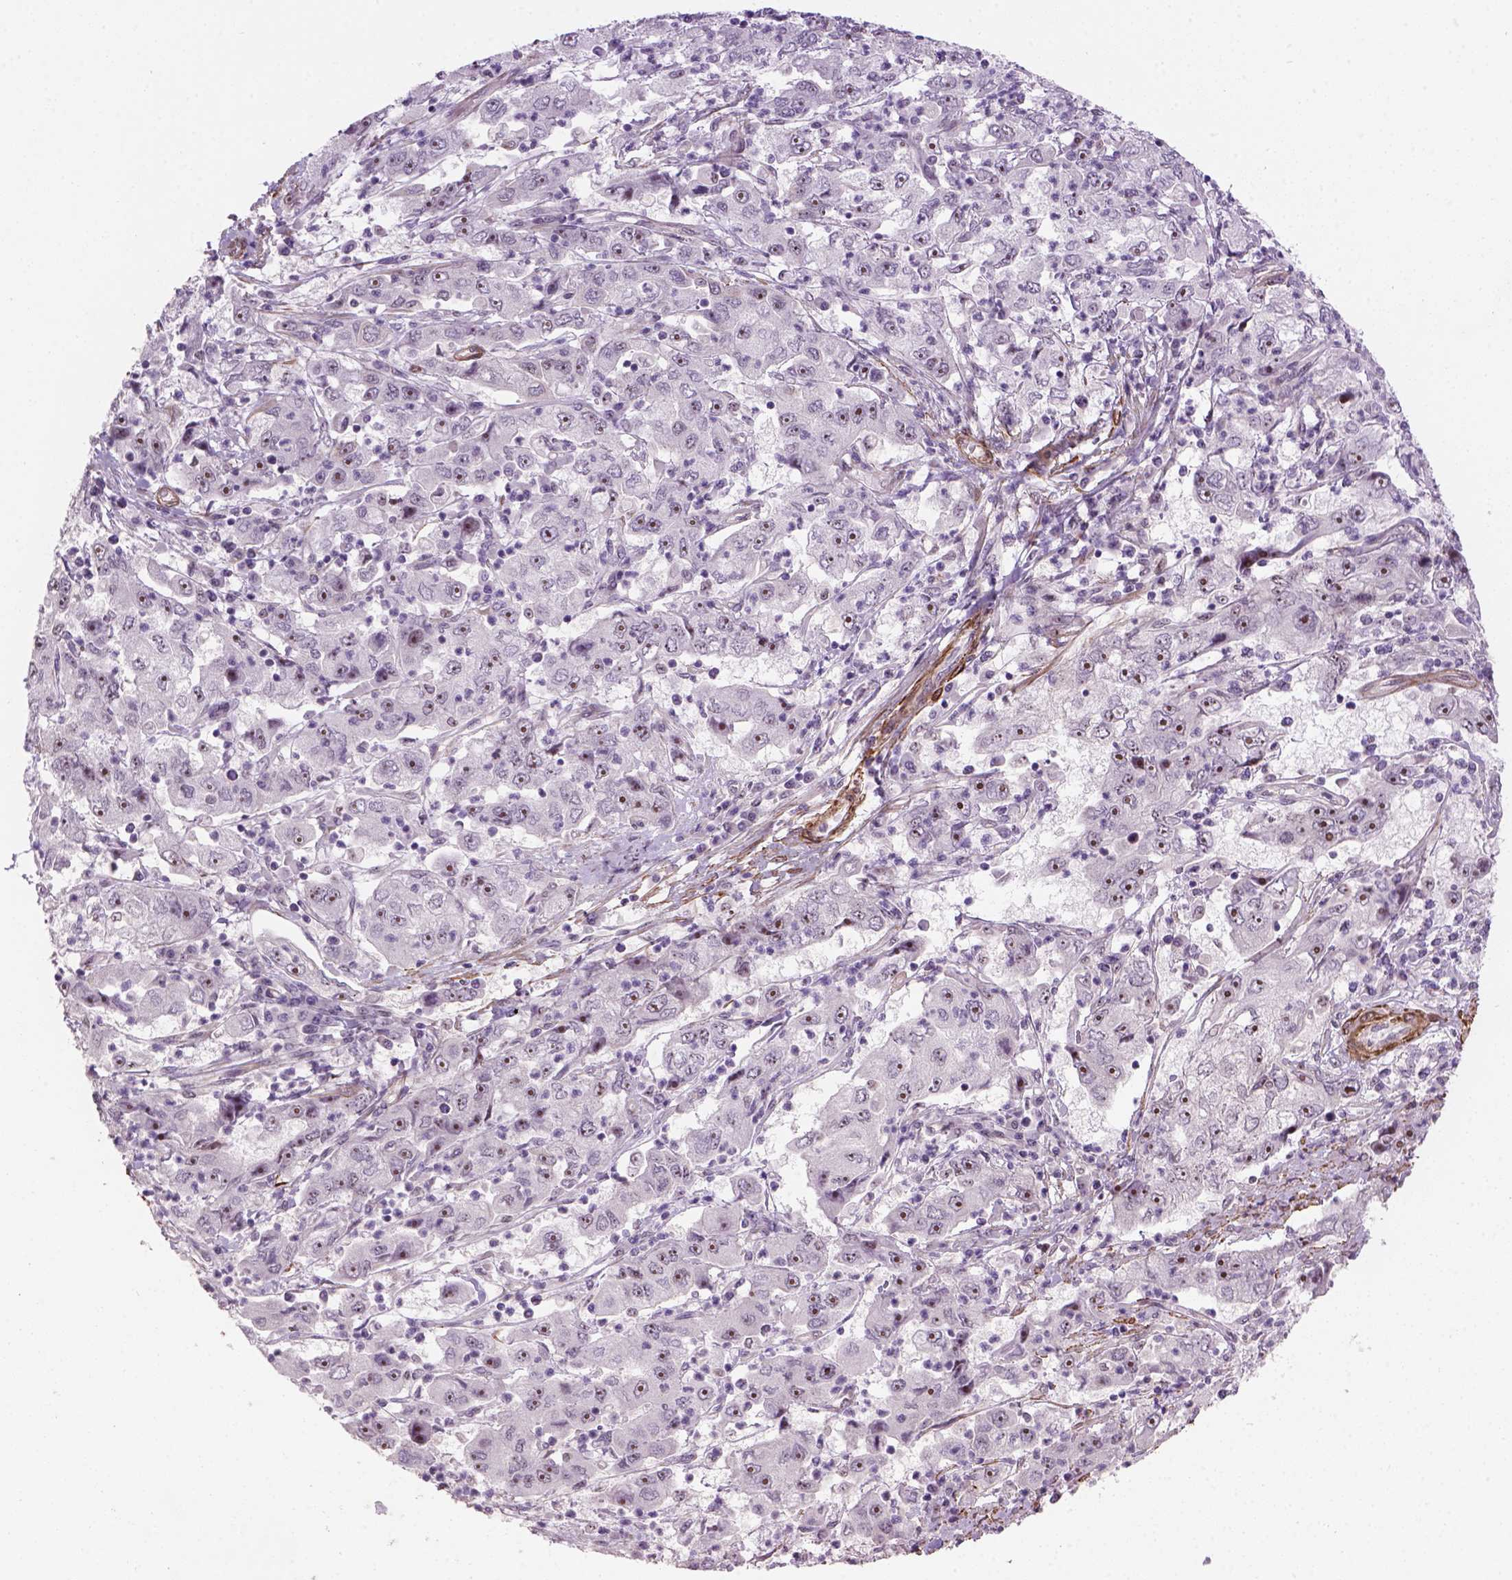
{"staining": {"intensity": "moderate", "quantity": ">75%", "location": "nuclear"}, "tissue": "cervical cancer", "cell_type": "Tumor cells", "image_type": "cancer", "snomed": [{"axis": "morphology", "description": "Squamous cell carcinoma, NOS"}, {"axis": "topography", "description": "Cervix"}], "caption": "Human cervical cancer (squamous cell carcinoma) stained with a protein marker reveals moderate staining in tumor cells.", "gene": "RRS1", "patient": {"sex": "female", "age": 36}}